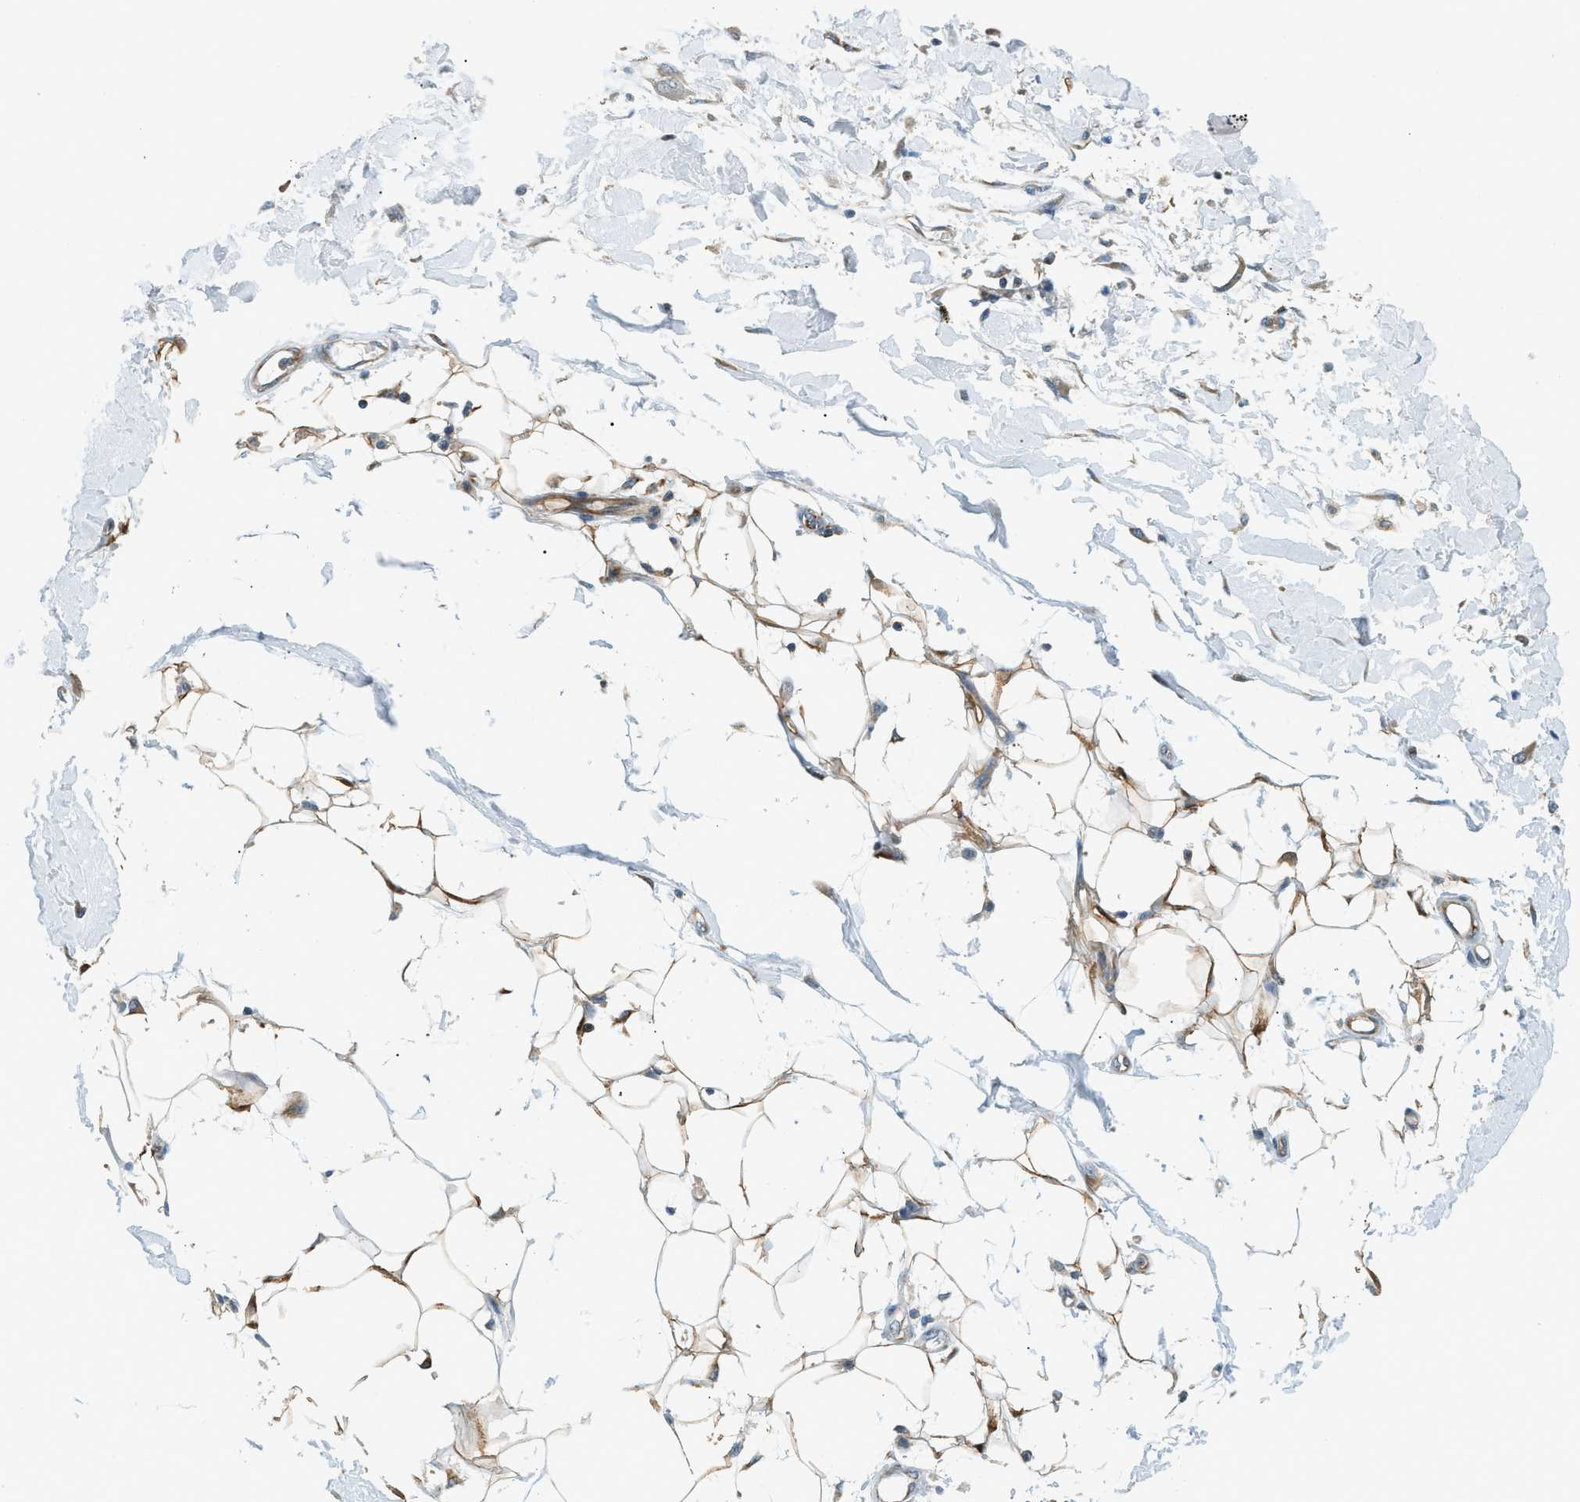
{"staining": {"intensity": "moderate", "quantity": ">75%", "location": "cytoplasmic/membranous"}, "tissue": "adipose tissue", "cell_type": "Adipocytes", "image_type": "normal", "snomed": [{"axis": "morphology", "description": "Normal tissue, NOS"}, {"axis": "morphology", "description": "Squamous cell carcinoma, NOS"}, {"axis": "topography", "description": "Skin"}, {"axis": "topography", "description": "Peripheral nerve tissue"}], "caption": "Adipocytes show medium levels of moderate cytoplasmic/membranous positivity in approximately >75% of cells in benign adipose tissue. The staining was performed using DAB, with brown indicating positive protein expression. Nuclei are stained blue with hematoxylin.", "gene": "PIGG", "patient": {"sex": "male", "age": 83}}